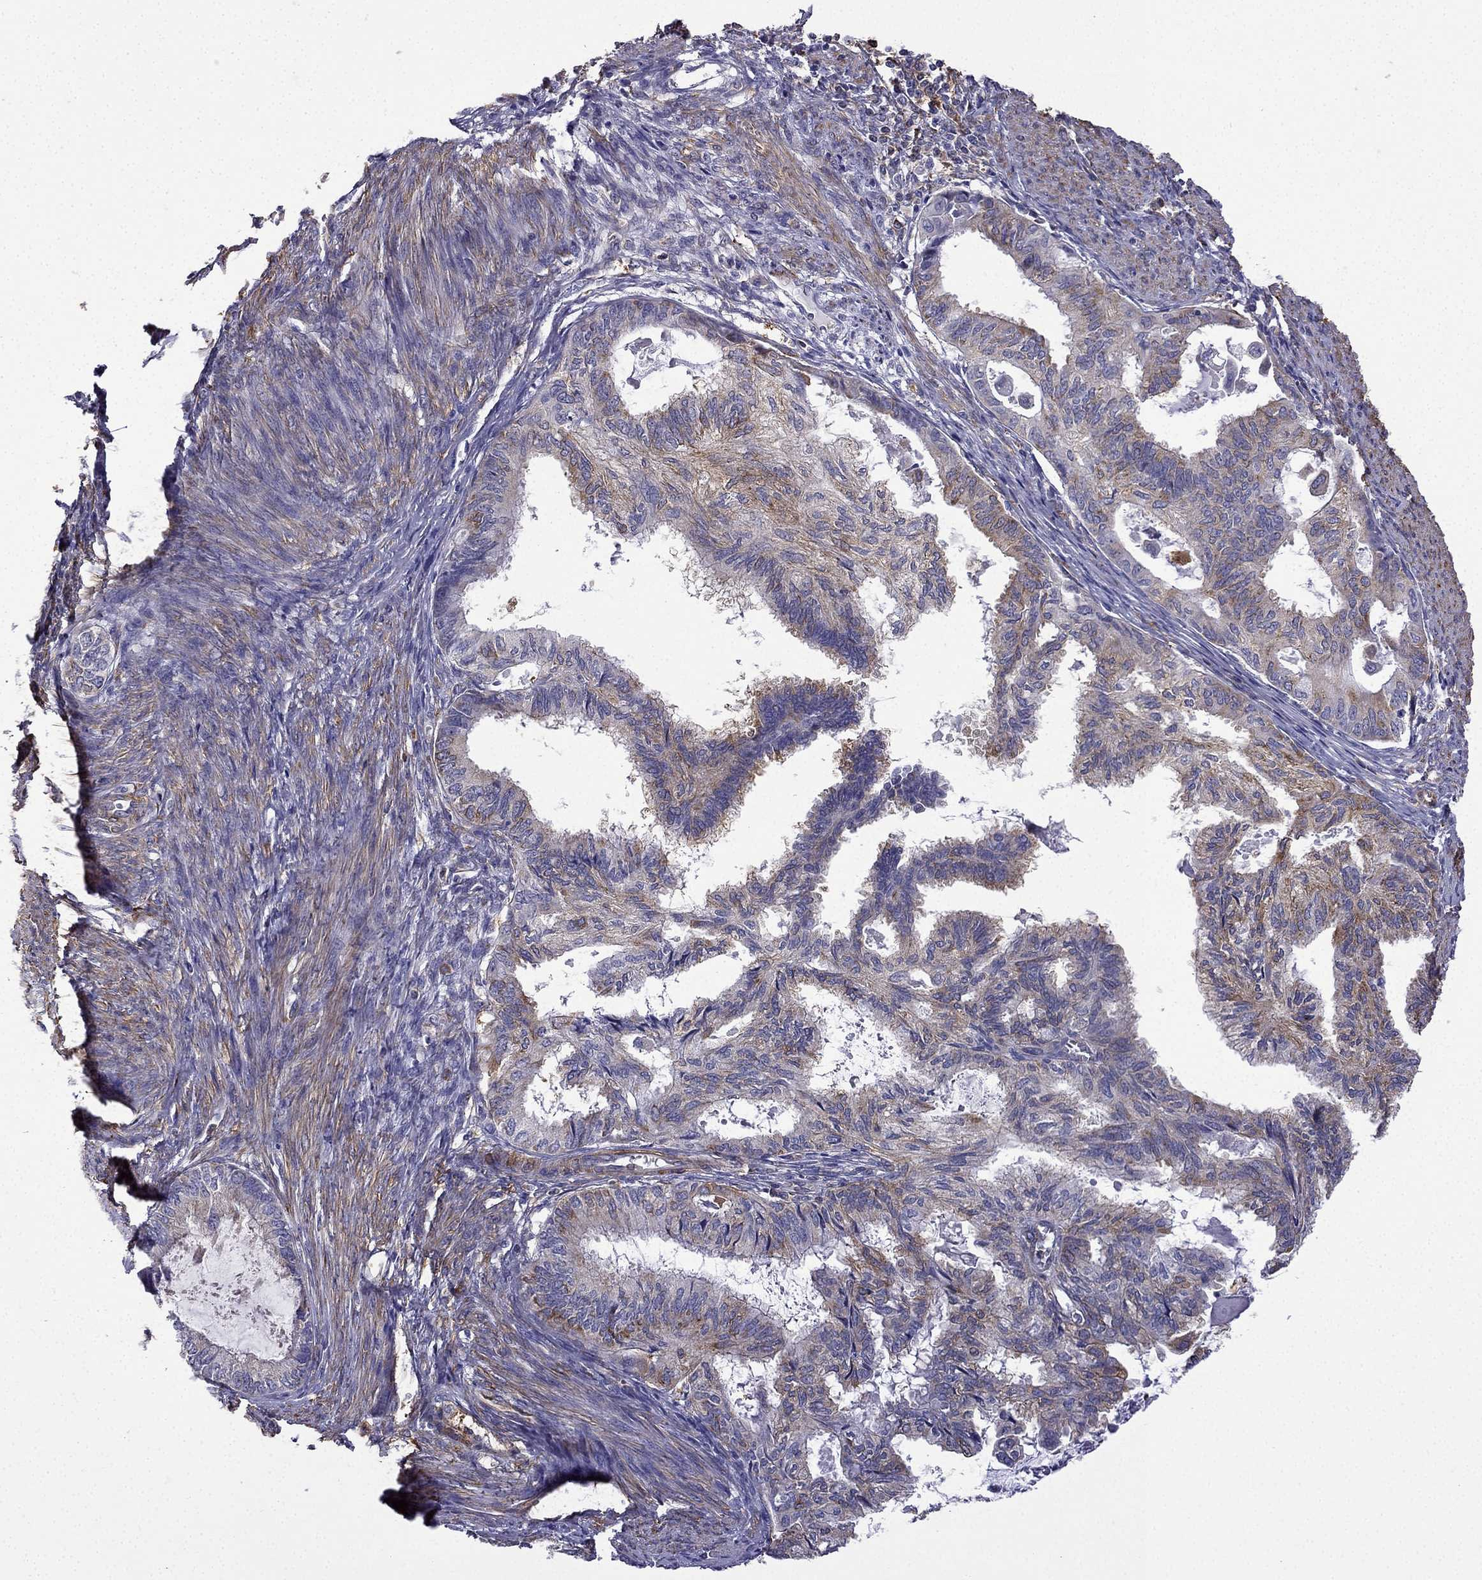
{"staining": {"intensity": "moderate", "quantity": "<25%", "location": "cytoplasmic/membranous"}, "tissue": "endometrial cancer", "cell_type": "Tumor cells", "image_type": "cancer", "snomed": [{"axis": "morphology", "description": "Adenocarcinoma, NOS"}, {"axis": "topography", "description": "Endometrium"}], "caption": "Immunohistochemical staining of human endometrial cancer shows low levels of moderate cytoplasmic/membranous protein positivity in approximately <25% of tumor cells.", "gene": "MAP4", "patient": {"sex": "female", "age": 86}}